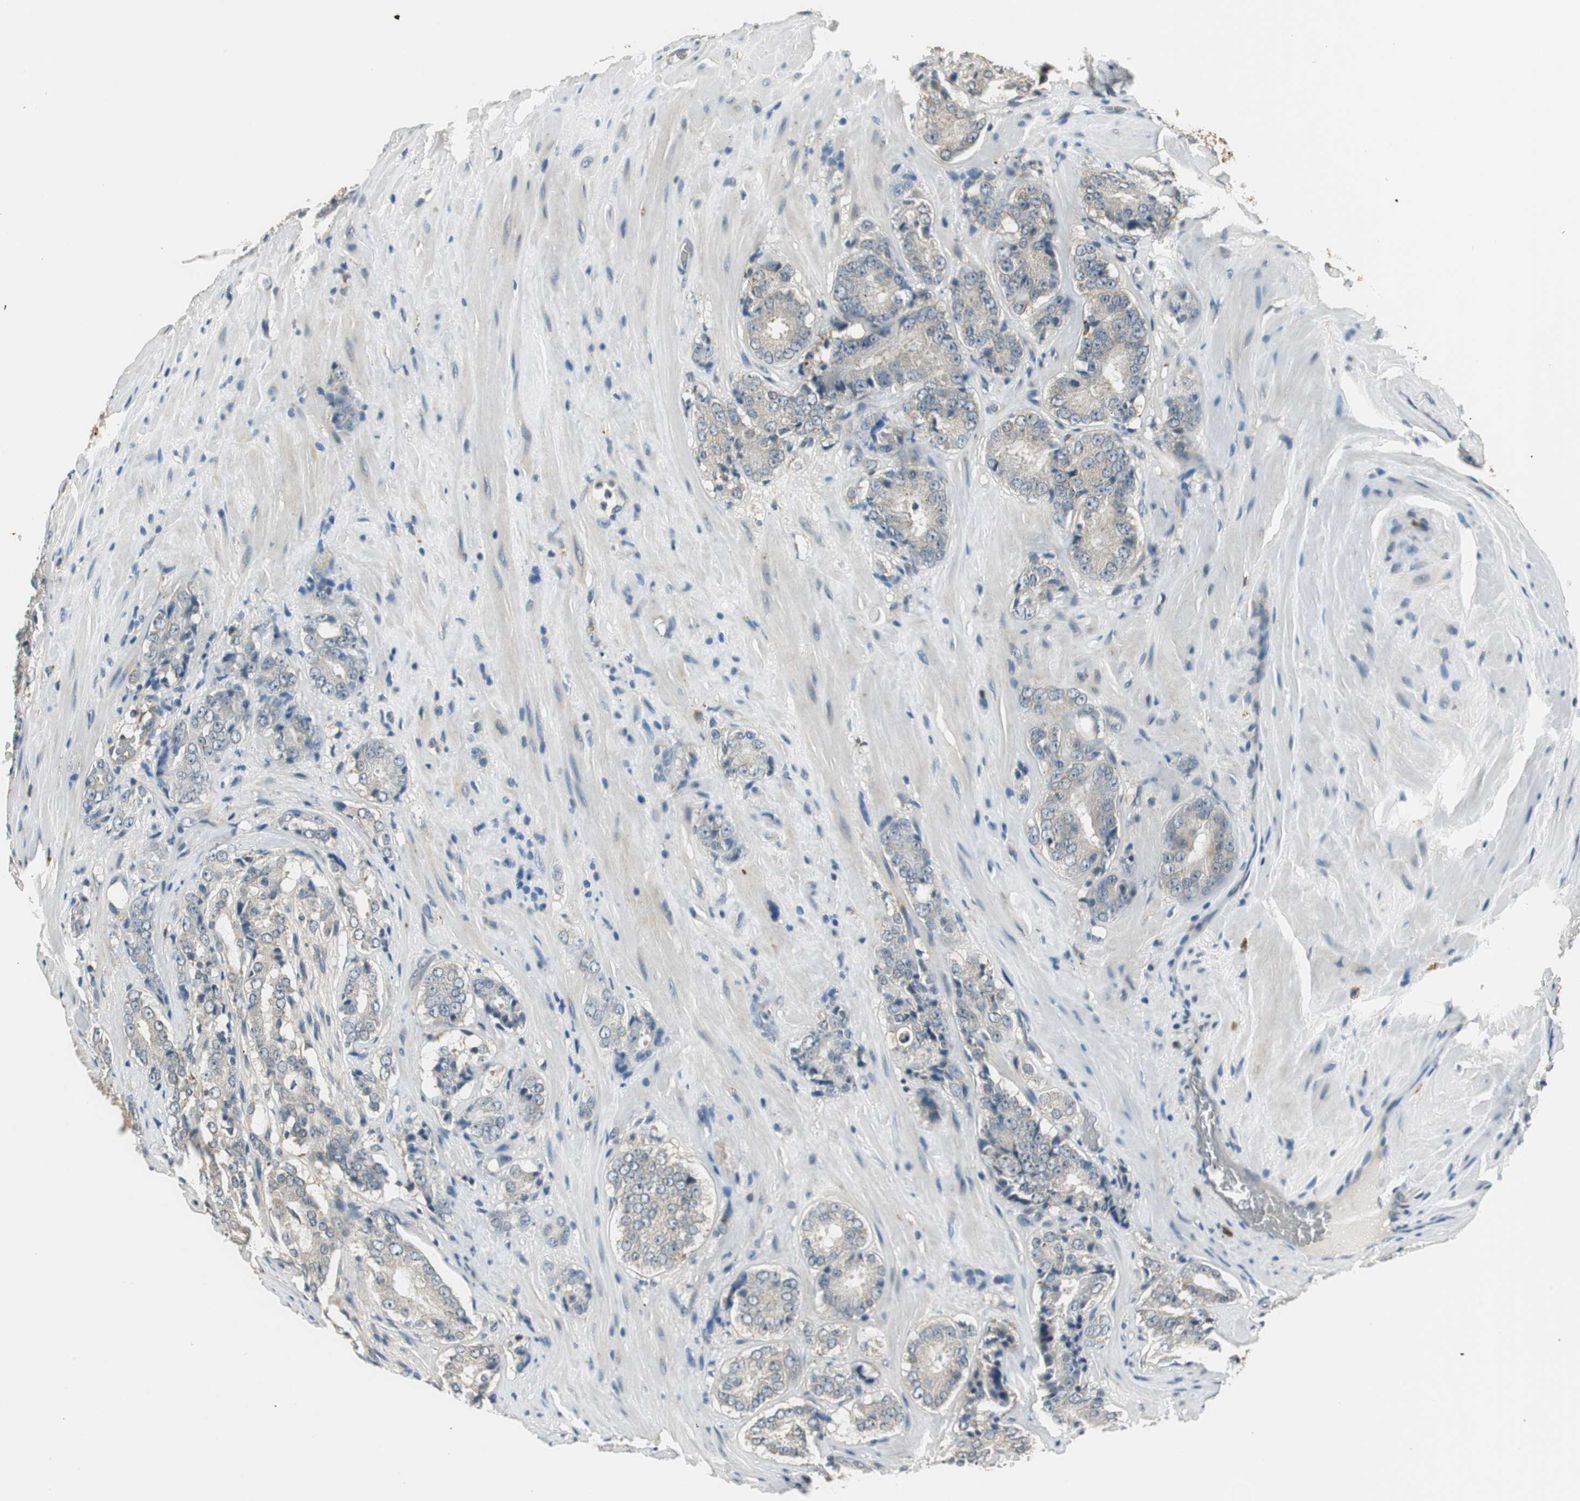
{"staining": {"intensity": "weak", "quantity": "25%-75%", "location": "cytoplasmic/membranous"}, "tissue": "prostate cancer", "cell_type": "Tumor cells", "image_type": "cancer", "snomed": [{"axis": "morphology", "description": "Adenocarcinoma, High grade"}, {"axis": "topography", "description": "Prostate"}], "caption": "This histopathology image shows prostate cancer stained with immunohistochemistry (IHC) to label a protein in brown. The cytoplasmic/membranous of tumor cells show weak positivity for the protein. Nuclei are counter-stained blue.", "gene": "NIT1", "patient": {"sex": "male", "age": 70}}